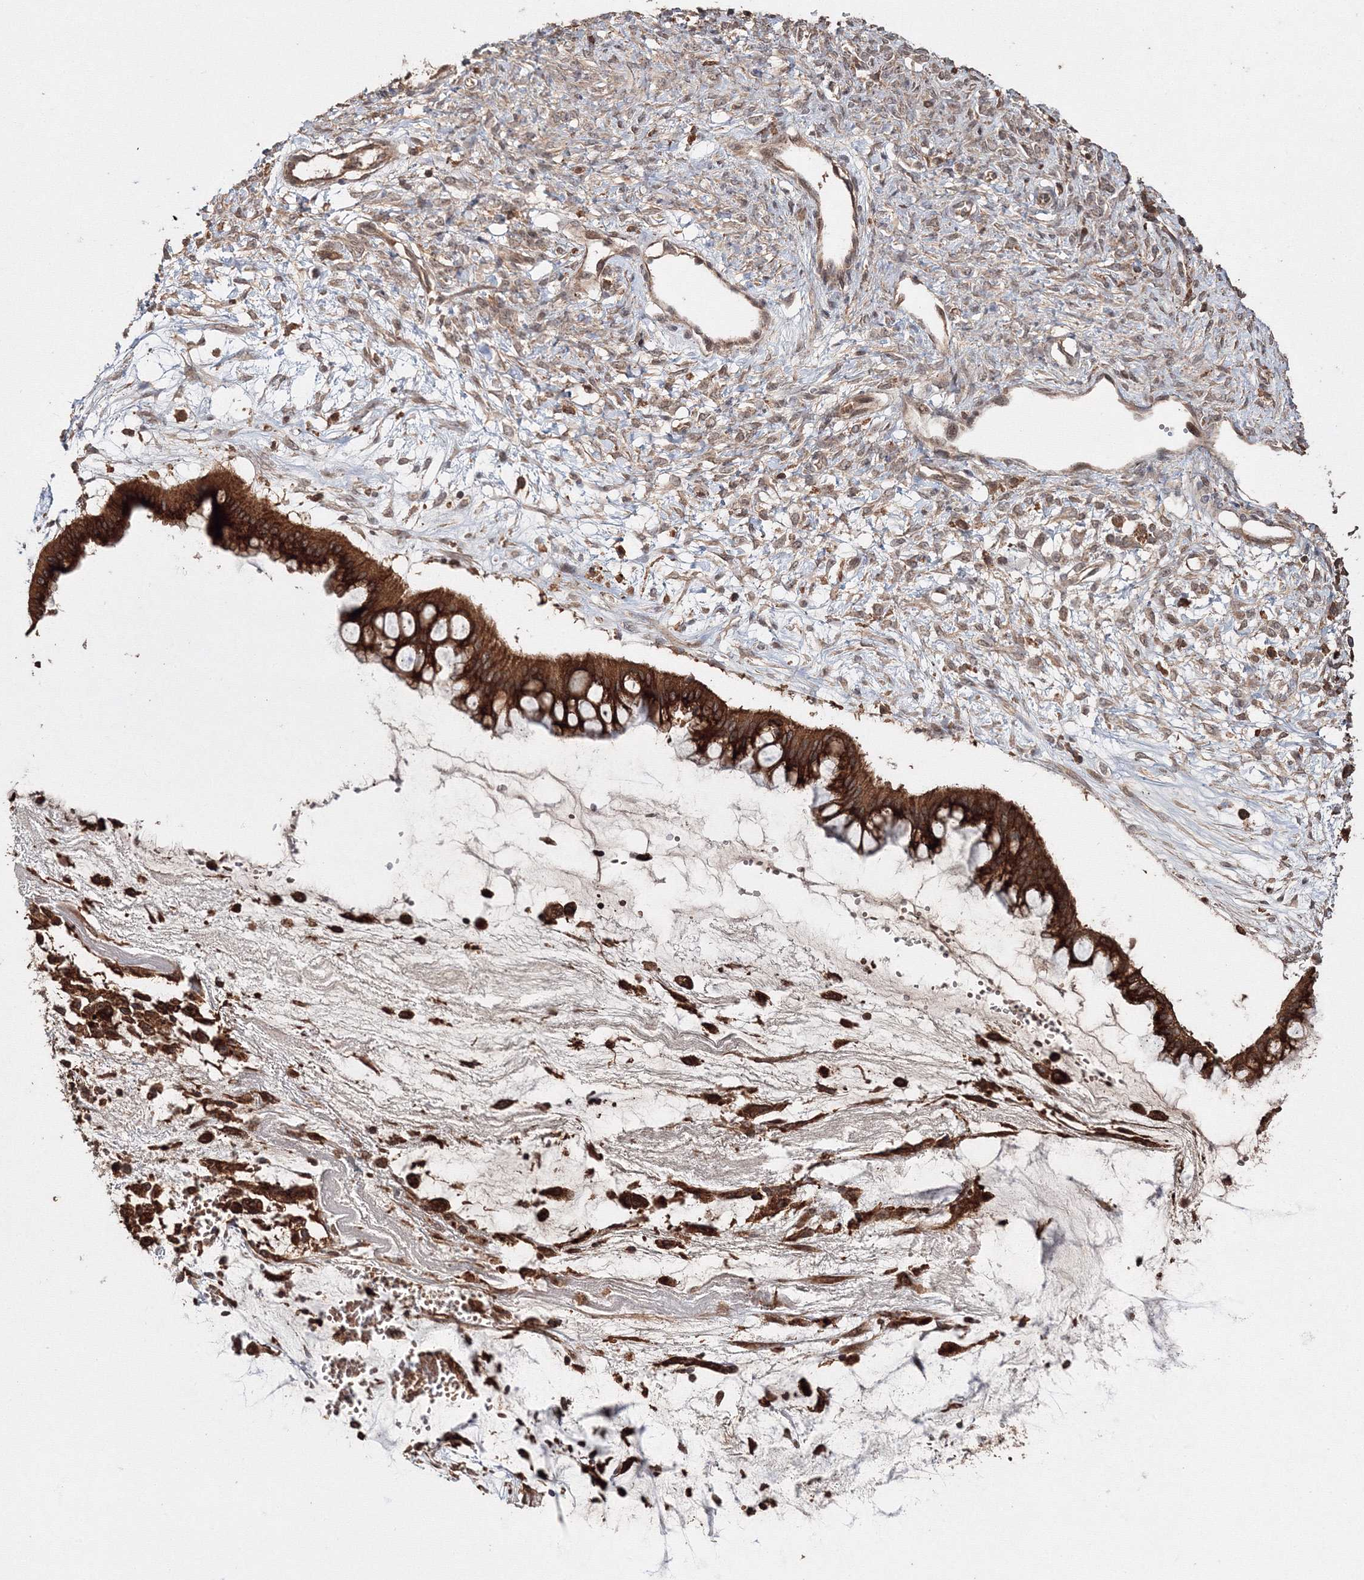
{"staining": {"intensity": "strong", "quantity": ">75%", "location": "cytoplasmic/membranous"}, "tissue": "ovarian cancer", "cell_type": "Tumor cells", "image_type": "cancer", "snomed": [{"axis": "morphology", "description": "Cystadenocarcinoma, mucinous, NOS"}, {"axis": "topography", "description": "Ovary"}], "caption": "A high-resolution histopathology image shows immunohistochemistry (IHC) staining of mucinous cystadenocarcinoma (ovarian), which reveals strong cytoplasmic/membranous expression in about >75% of tumor cells. (Brightfield microscopy of DAB IHC at high magnification).", "gene": "DDO", "patient": {"sex": "female", "age": 73}}